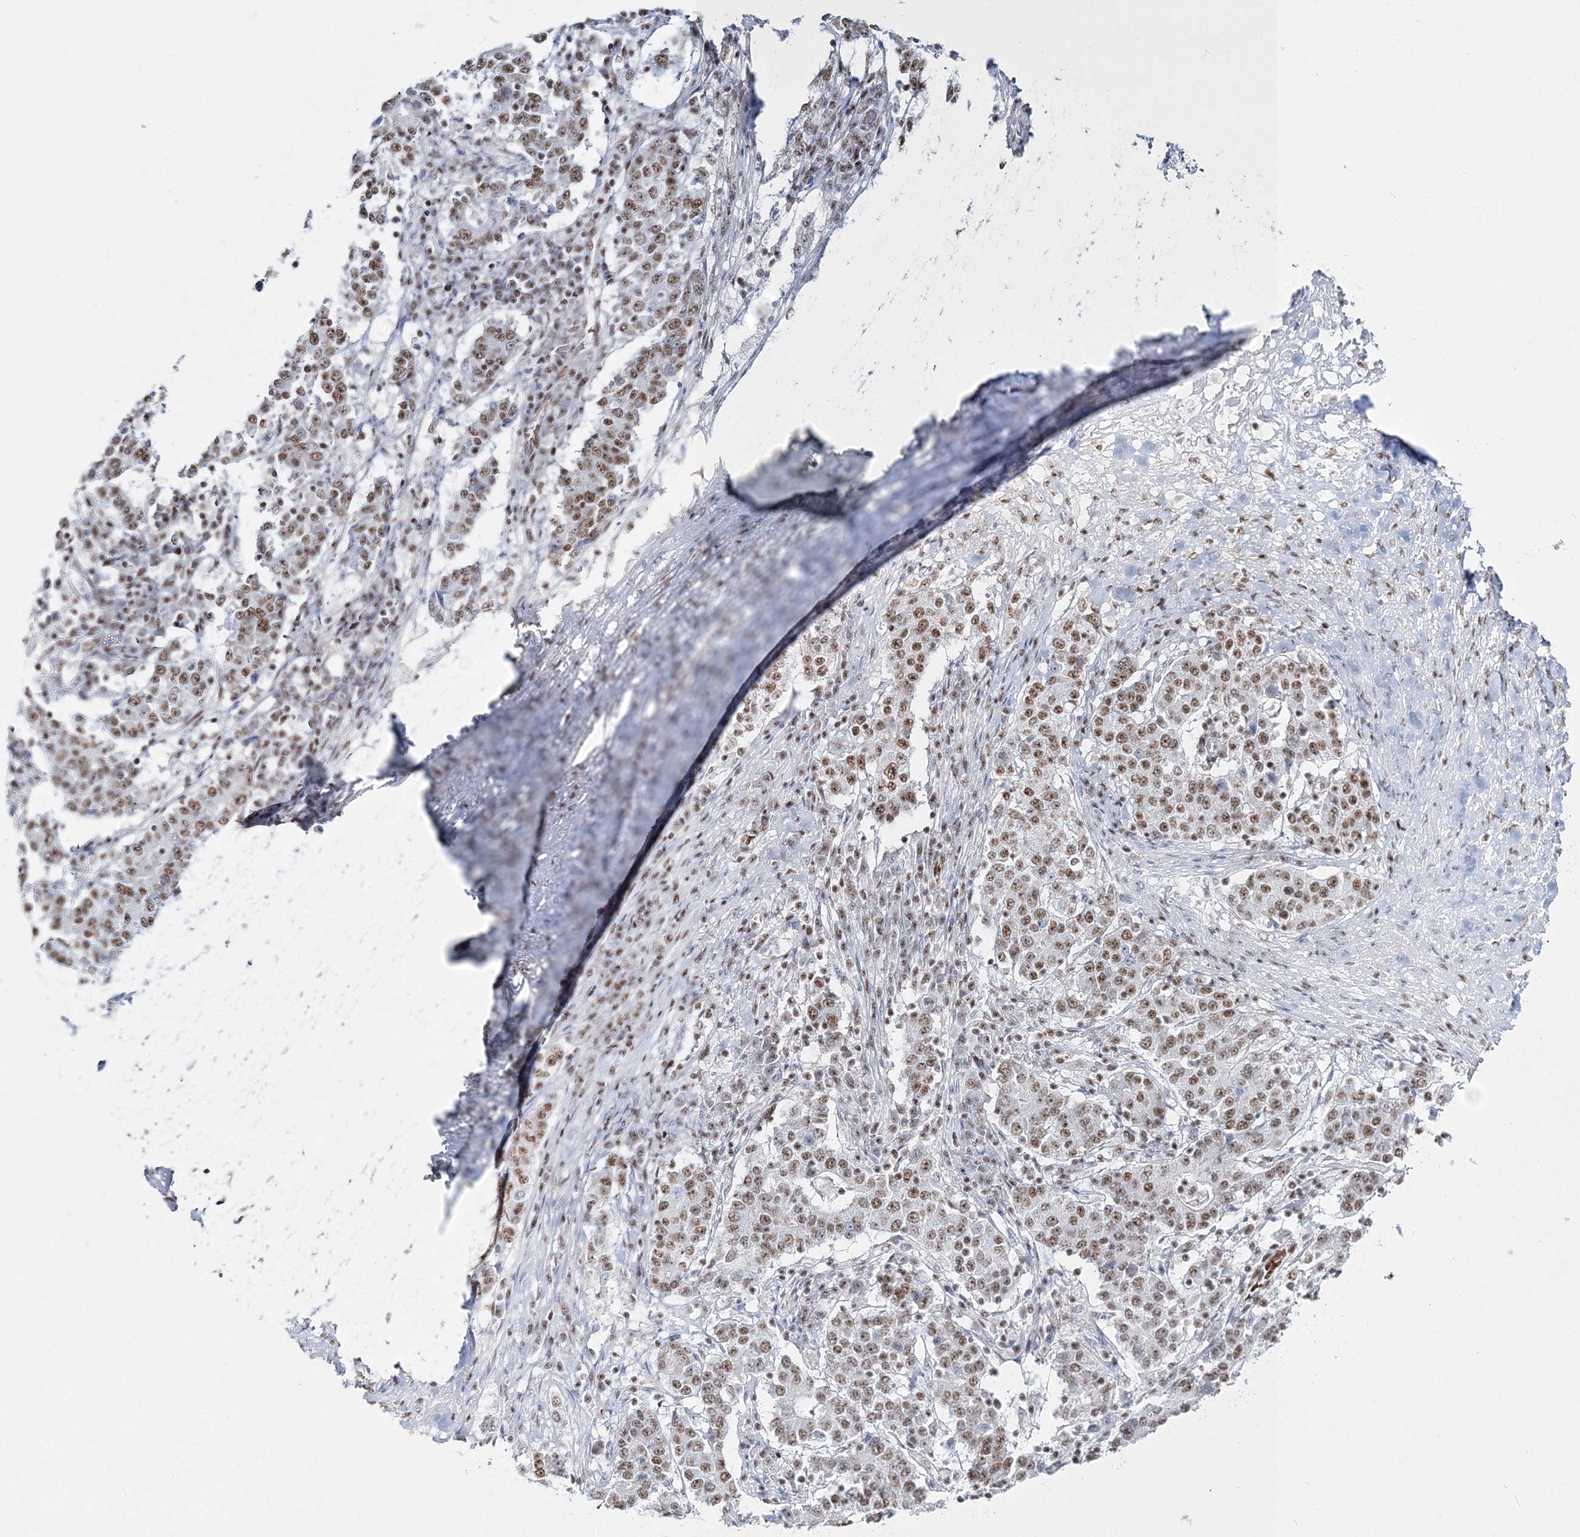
{"staining": {"intensity": "moderate", "quantity": ">75%", "location": "nuclear"}, "tissue": "stomach cancer", "cell_type": "Tumor cells", "image_type": "cancer", "snomed": [{"axis": "morphology", "description": "Adenocarcinoma, NOS"}, {"axis": "topography", "description": "Stomach"}], "caption": "IHC of human stomach cancer (adenocarcinoma) reveals medium levels of moderate nuclear expression in approximately >75% of tumor cells.", "gene": "QRICH1", "patient": {"sex": "male", "age": 59}}